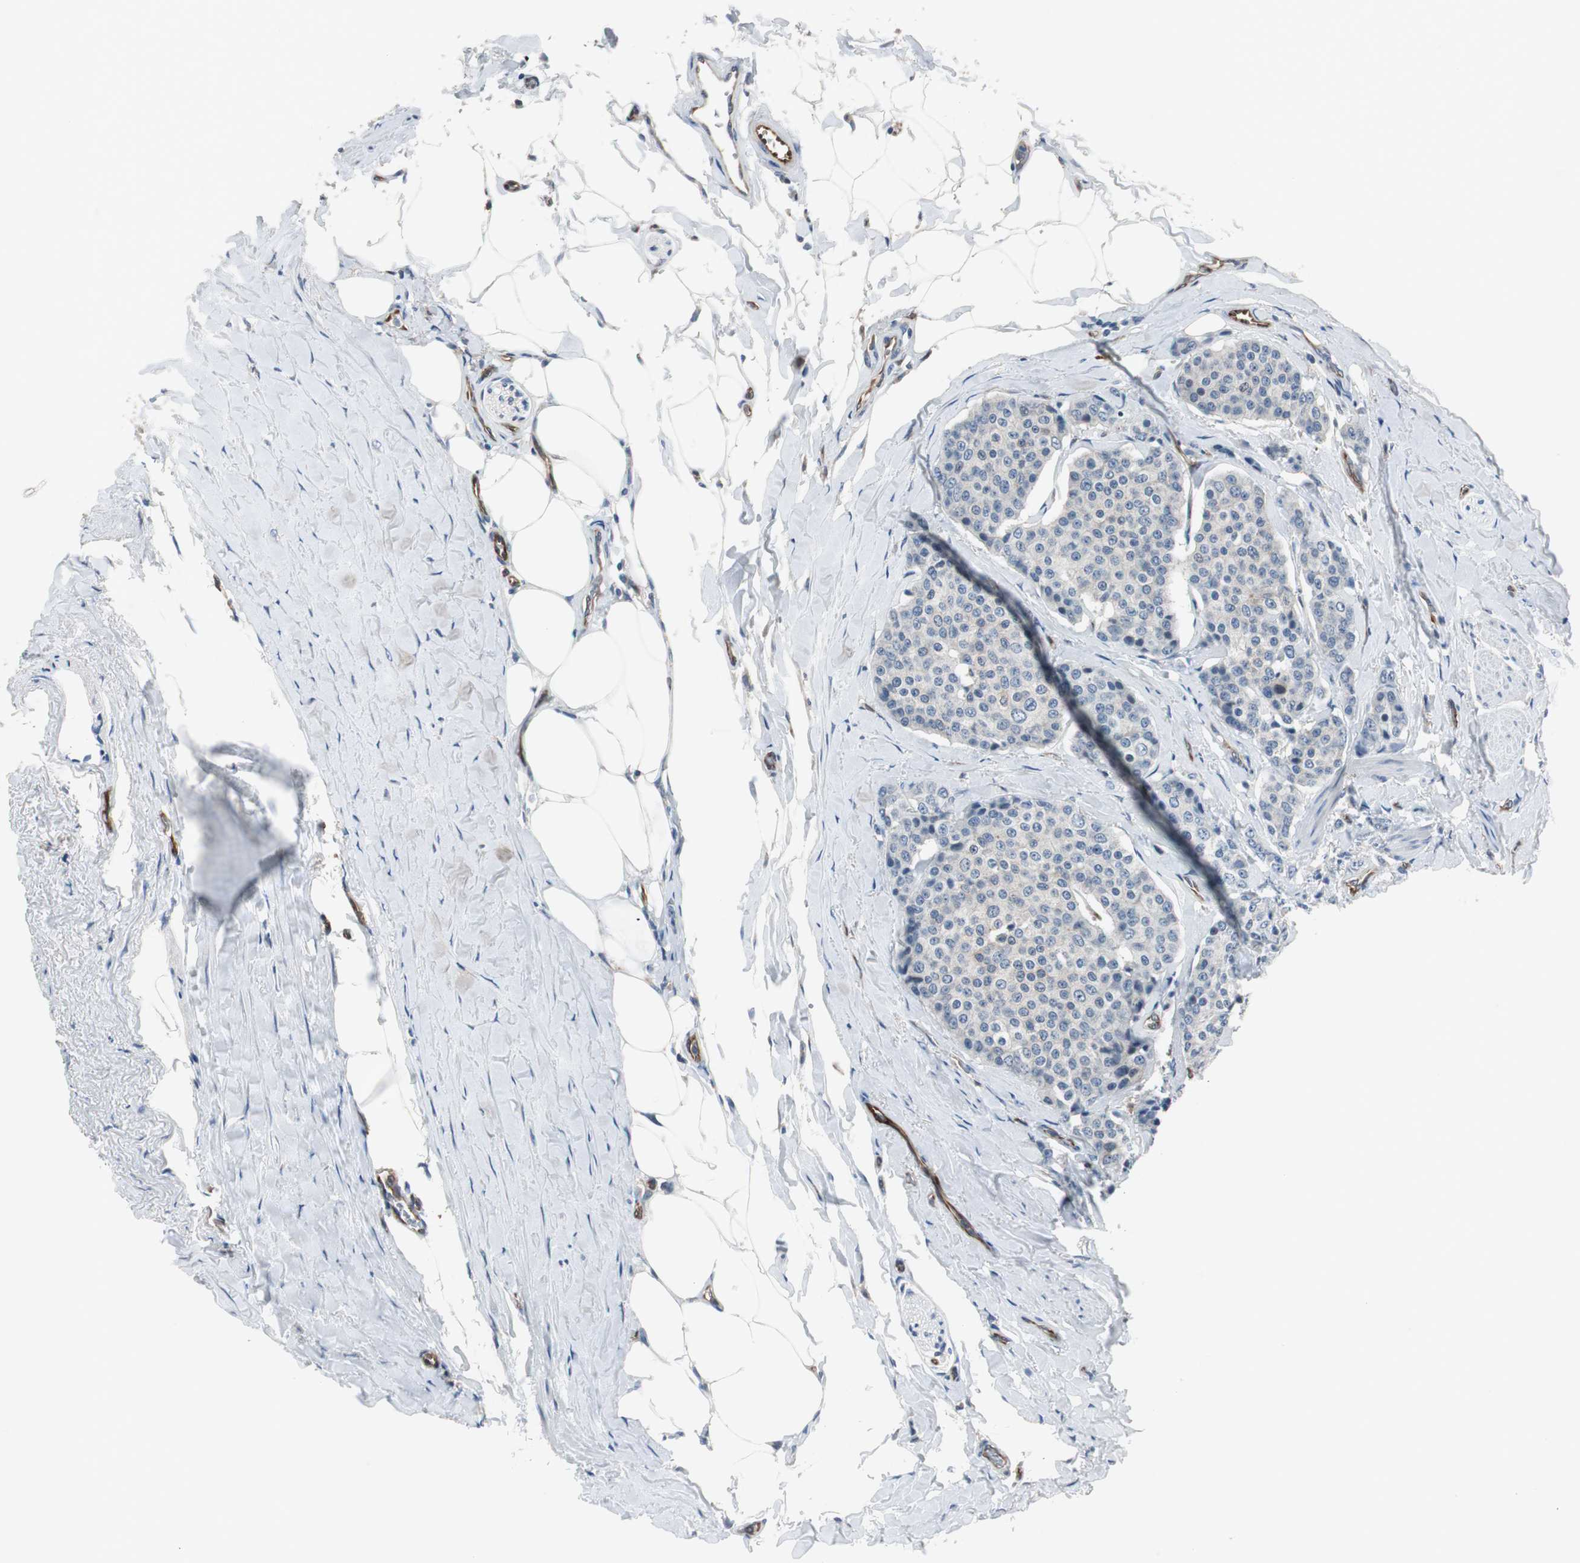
{"staining": {"intensity": "negative", "quantity": "none", "location": "none"}, "tissue": "carcinoid", "cell_type": "Tumor cells", "image_type": "cancer", "snomed": [{"axis": "morphology", "description": "Carcinoid, malignant, NOS"}, {"axis": "topography", "description": "Colon"}], "caption": "Immunohistochemistry (IHC) of human carcinoid exhibits no expression in tumor cells.", "gene": "SWAP70", "patient": {"sex": "female", "age": 61}}